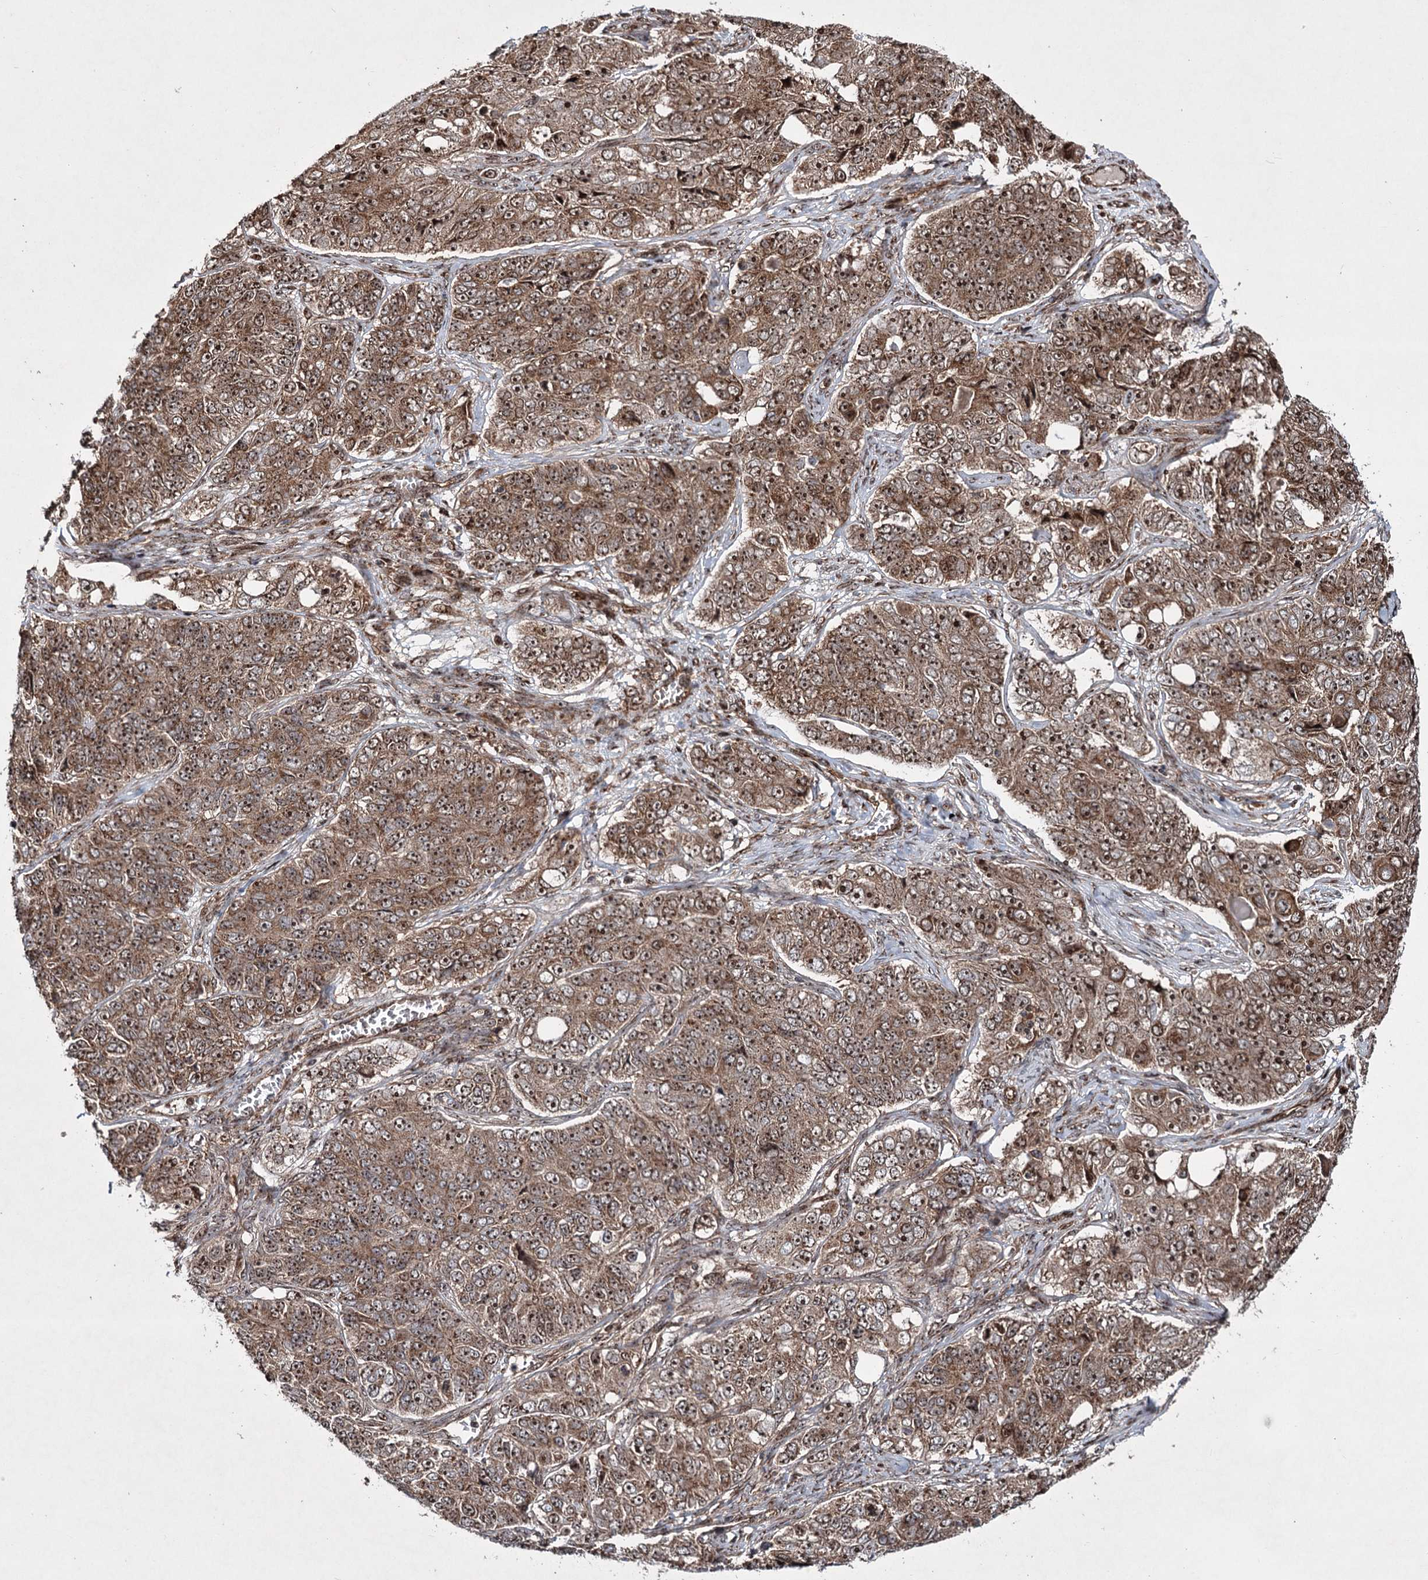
{"staining": {"intensity": "moderate", "quantity": ">75%", "location": "cytoplasmic/membranous,nuclear"}, "tissue": "ovarian cancer", "cell_type": "Tumor cells", "image_type": "cancer", "snomed": [{"axis": "morphology", "description": "Carcinoma, endometroid"}, {"axis": "topography", "description": "Ovary"}], "caption": "IHC (DAB (3,3'-diaminobenzidine)) staining of human endometroid carcinoma (ovarian) demonstrates moderate cytoplasmic/membranous and nuclear protein expression in approximately >75% of tumor cells.", "gene": "SERINC5", "patient": {"sex": "female", "age": 51}}